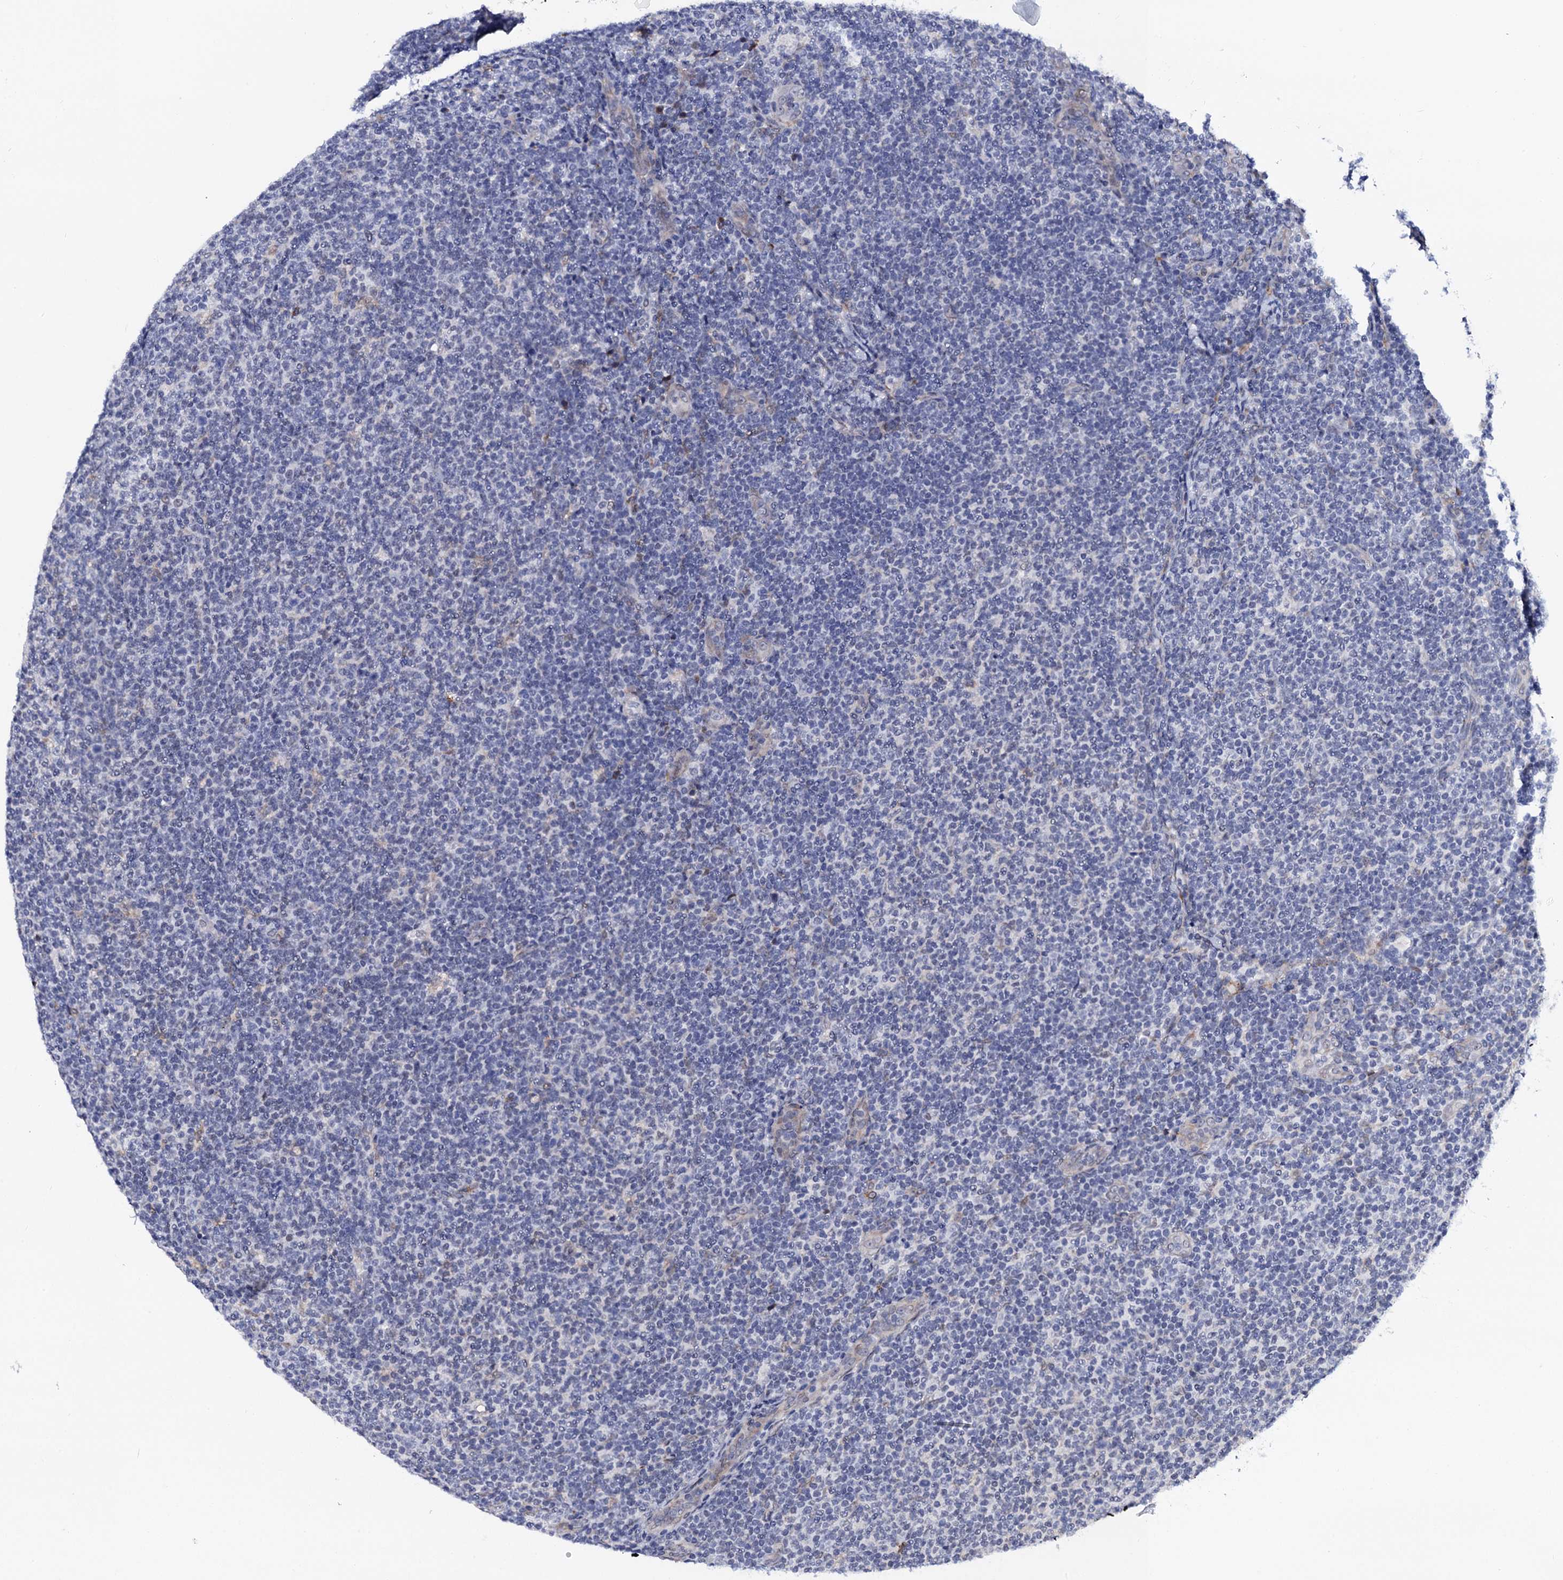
{"staining": {"intensity": "negative", "quantity": "none", "location": "none"}, "tissue": "lymphoma", "cell_type": "Tumor cells", "image_type": "cancer", "snomed": [{"axis": "morphology", "description": "Malignant lymphoma, non-Hodgkin's type, Low grade"}, {"axis": "topography", "description": "Lymph node"}], "caption": "This is an IHC histopathology image of lymphoma. There is no positivity in tumor cells.", "gene": "SLC7A10", "patient": {"sex": "male", "age": 66}}